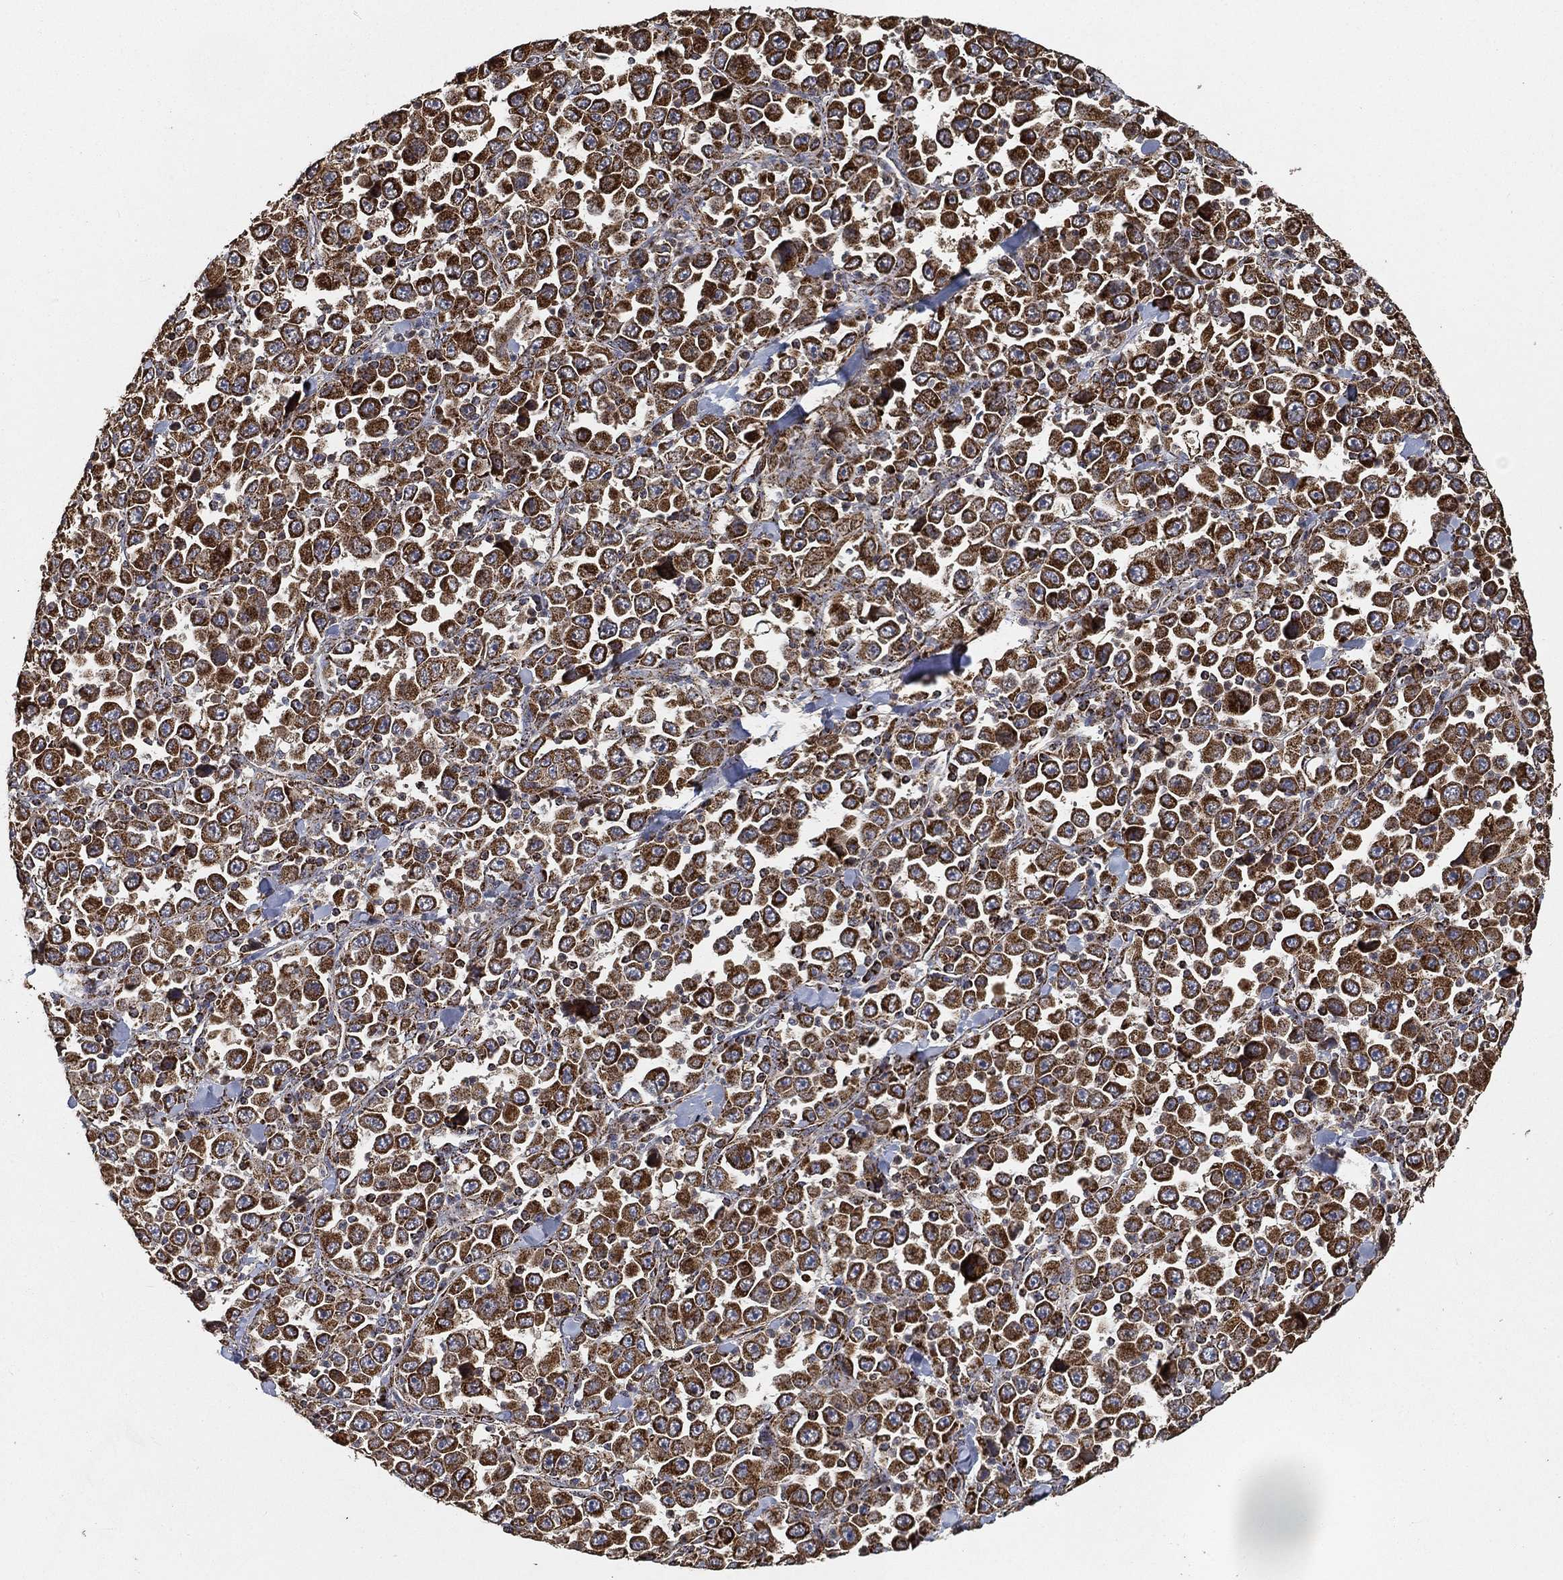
{"staining": {"intensity": "strong", "quantity": ">75%", "location": "cytoplasmic/membranous"}, "tissue": "stomach cancer", "cell_type": "Tumor cells", "image_type": "cancer", "snomed": [{"axis": "morphology", "description": "Normal tissue, NOS"}, {"axis": "morphology", "description": "Adenocarcinoma, NOS"}, {"axis": "topography", "description": "Stomach, upper"}, {"axis": "topography", "description": "Stomach"}], "caption": "Stomach adenocarcinoma tissue shows strong cytoplasmic/membranous positivity in approximately >75% of tumor cells The staining was performed using DAB, with brown indicating positive protein expression. Nuclei are stained blue with hematoxylin.", "gene": "SLC38A7", "patient": {"sex": "male", "age": 59}}